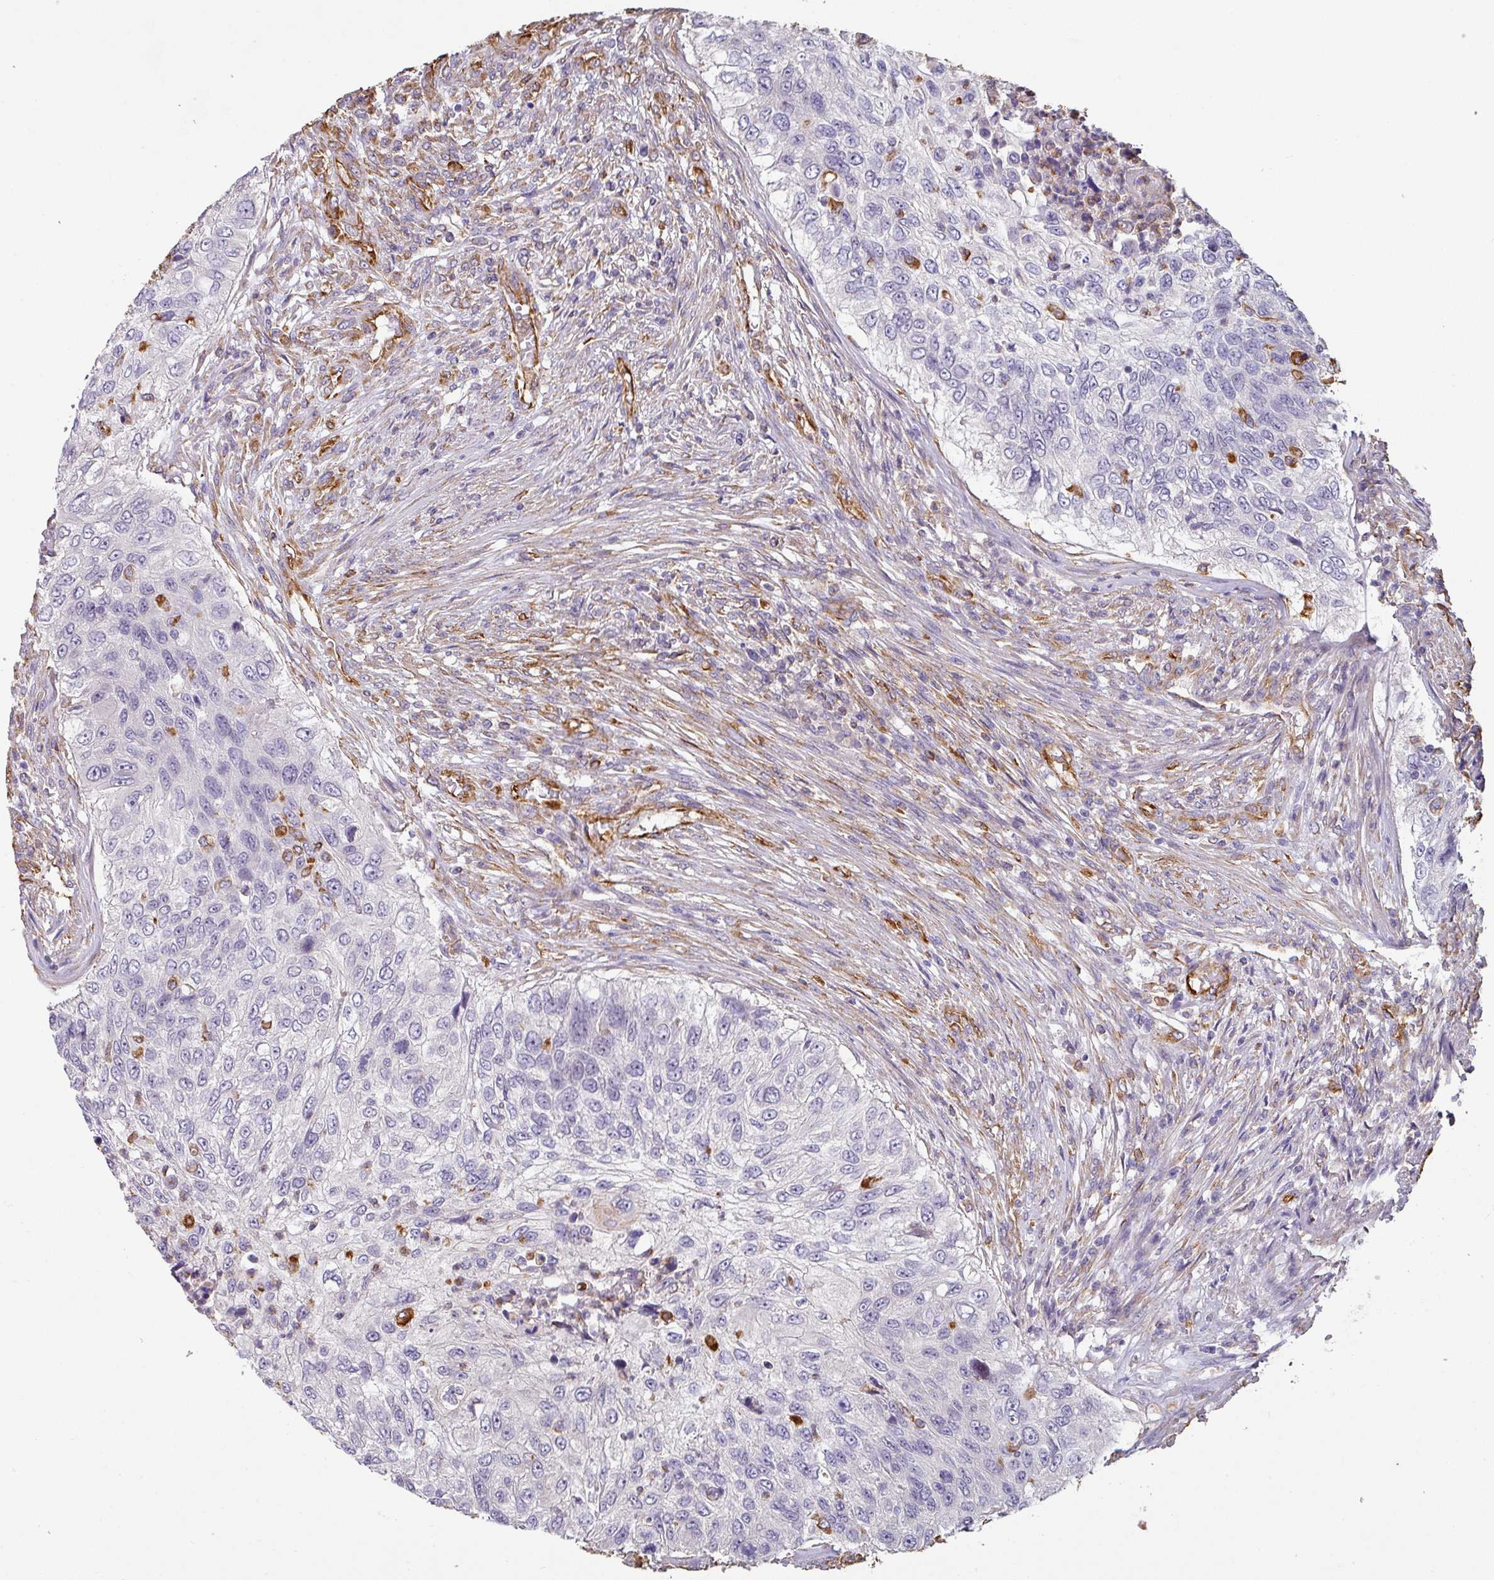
{"staining": {"intensity": "negative", "quantity": "none", "location": "none"}, "tissue": "urothelial cancer", "cell_type": "Tumor cells", "image_type": "cancer", "snomed": [{"axis": "morphology", "description": "Urothelial carcinoma, High grade"}, {"axis": "topography", "description": "Urinary bladder"}], "caption": "IHC of urothelial cancer reveals no expression in tumor cells. (DAB IHC with hematoxylin counter stain).", "gene": "ZNF280C", "patient": {"sex": "female", "age": 60}}